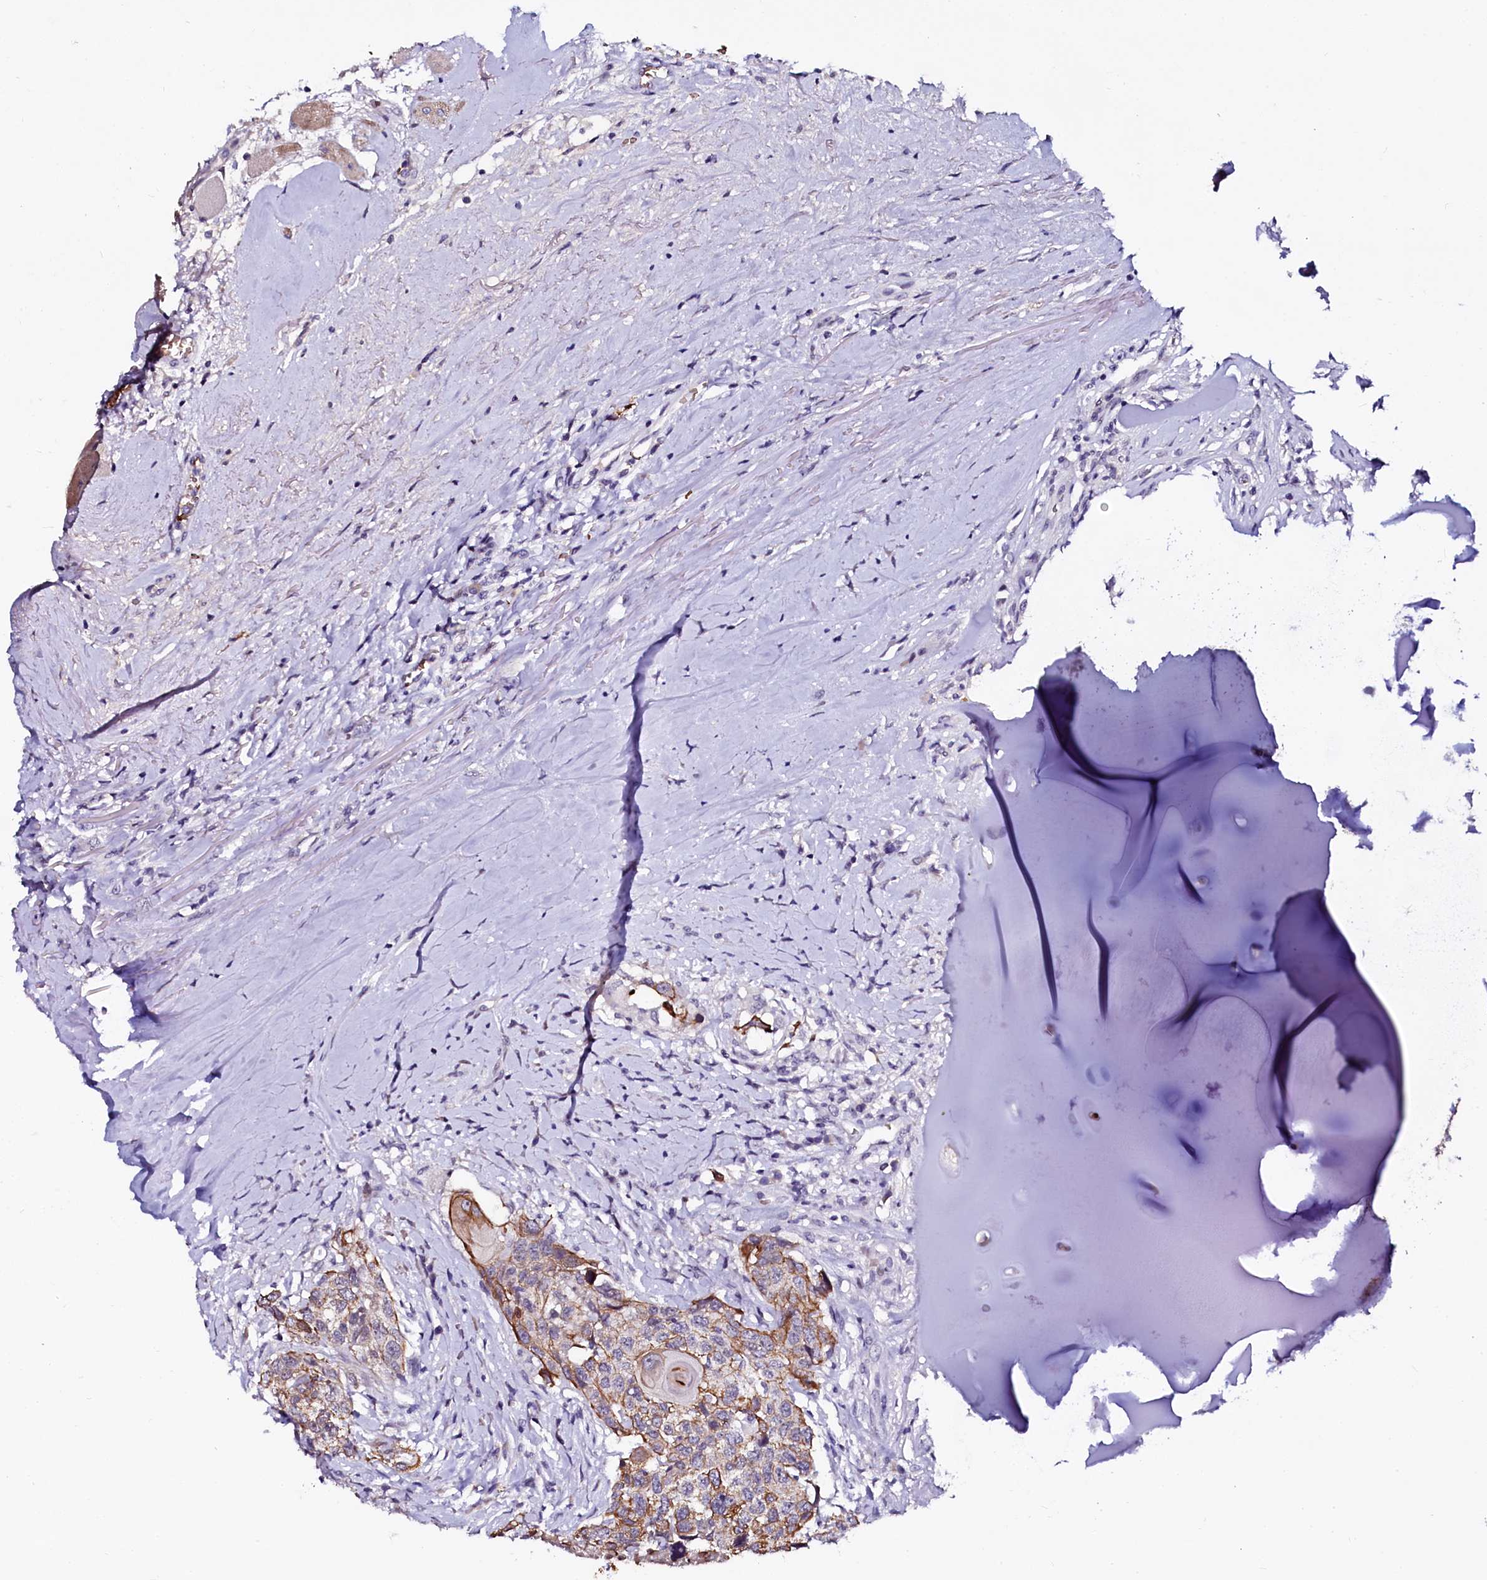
{"staining": {"intensity": "moderate", "quantity": "25%-75%", "location": "cytoplasmic/membranous"}, "tissue": "head and neck cancer", "cell_type": "Tumor cells", "image_type": "cancer", "snomed": [{"axis": "morphology", "description": "Squamous cell carcinoma, NOS"}, {"axis": "topography", "description": "Head-Neck"}], "caption": "A photomicrograph showing moderate cytoplasmic/membranous expression in about 25%-75% of tumor cells in head and neck cancer, as visualized by brown immunohistochemical staining.", "gene": "CTDSPL2", "patient": {"sex": "male", "age": 66}}